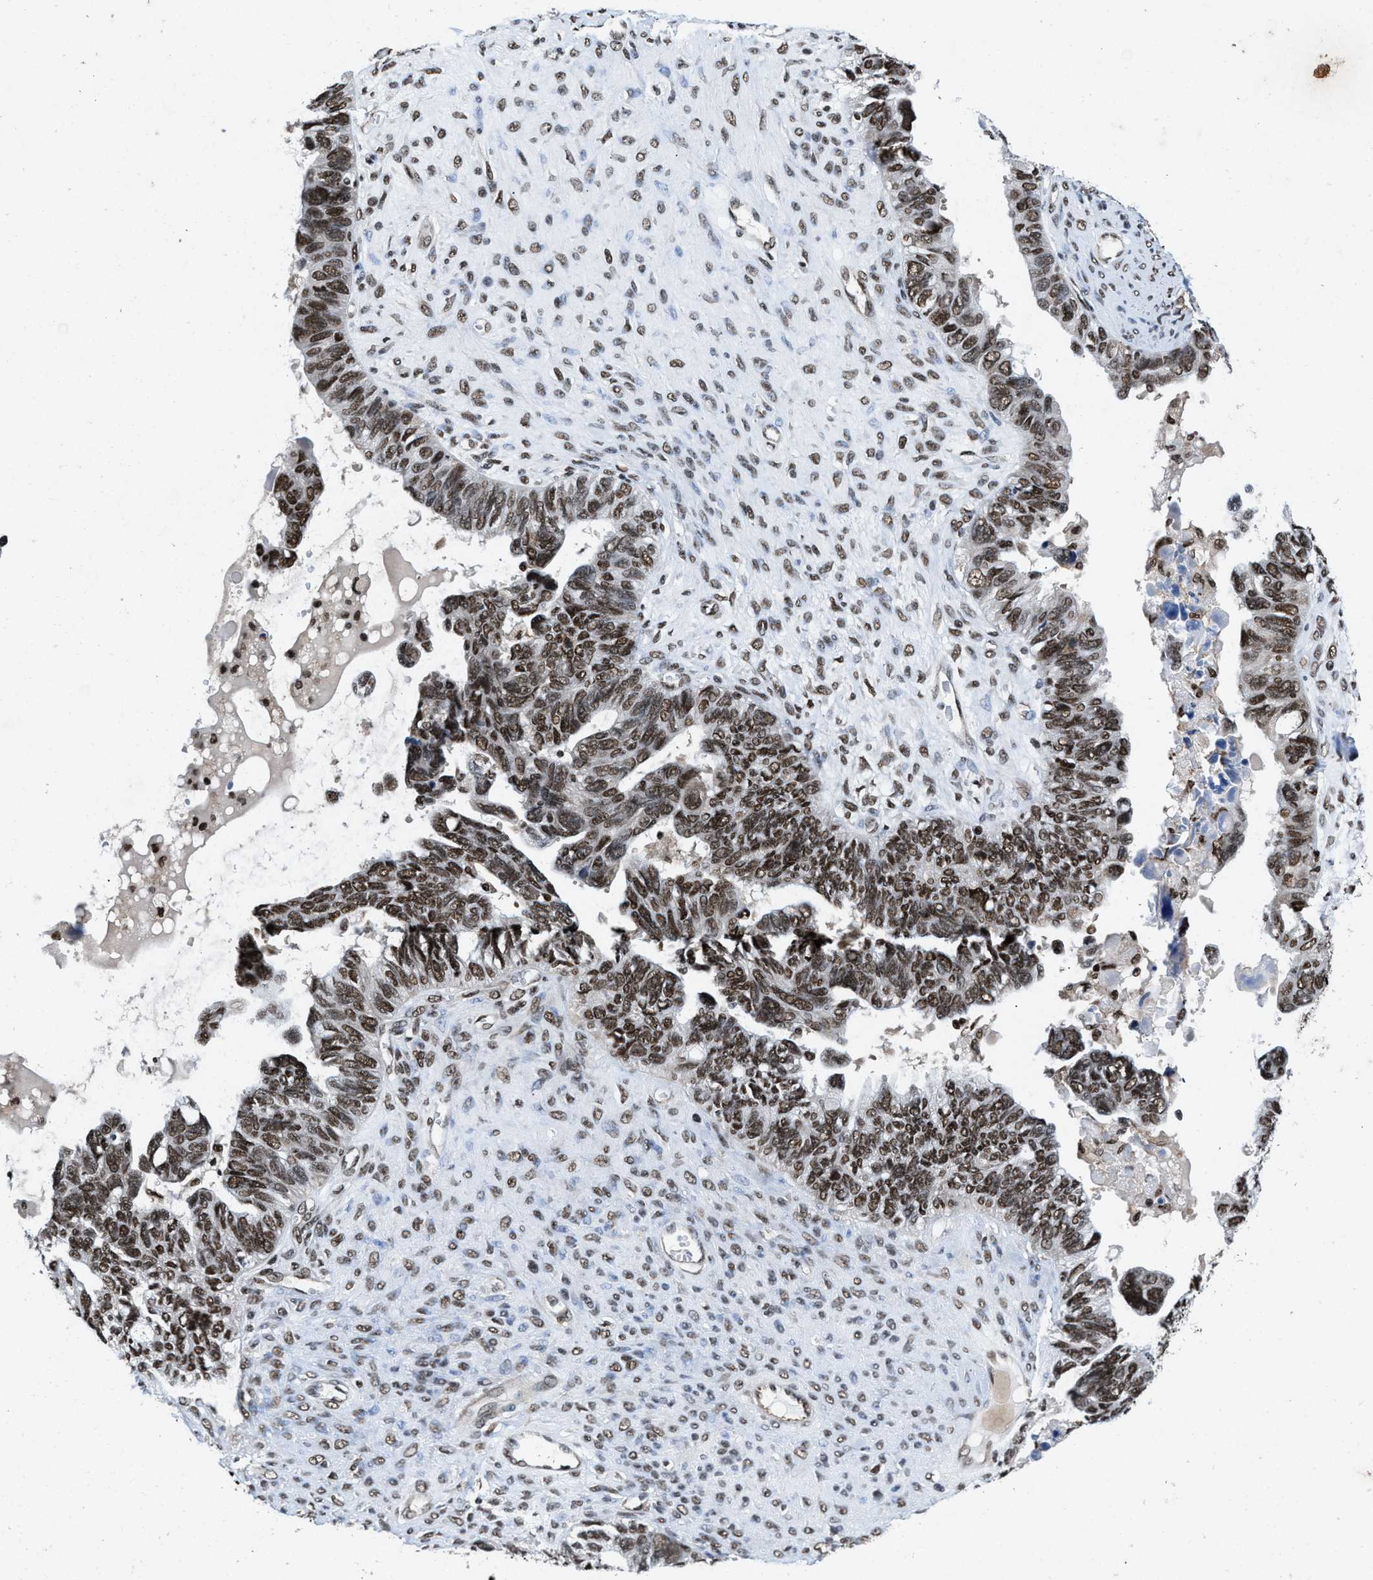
{"staining": {"intensity": "strong", "quantity": ">75%", "location": "nuclear"}, "tissue": "ovarian cancer", "cell_type": "Tumor cells", "image_type": "cancer", "snomed": [{"axis": "morphology", "description": "Cystadenocarcinoma, serous, NOS"}, {"axis": "topography", "description": "Ovary"}], "caption": "A brown stain labels strong nuclear positivity of a protein in human serous cystadenocarcinoma (ovarian) tumor cells.", "gene": "SAFB", "patient": {"sex": "female", "age": 79}}